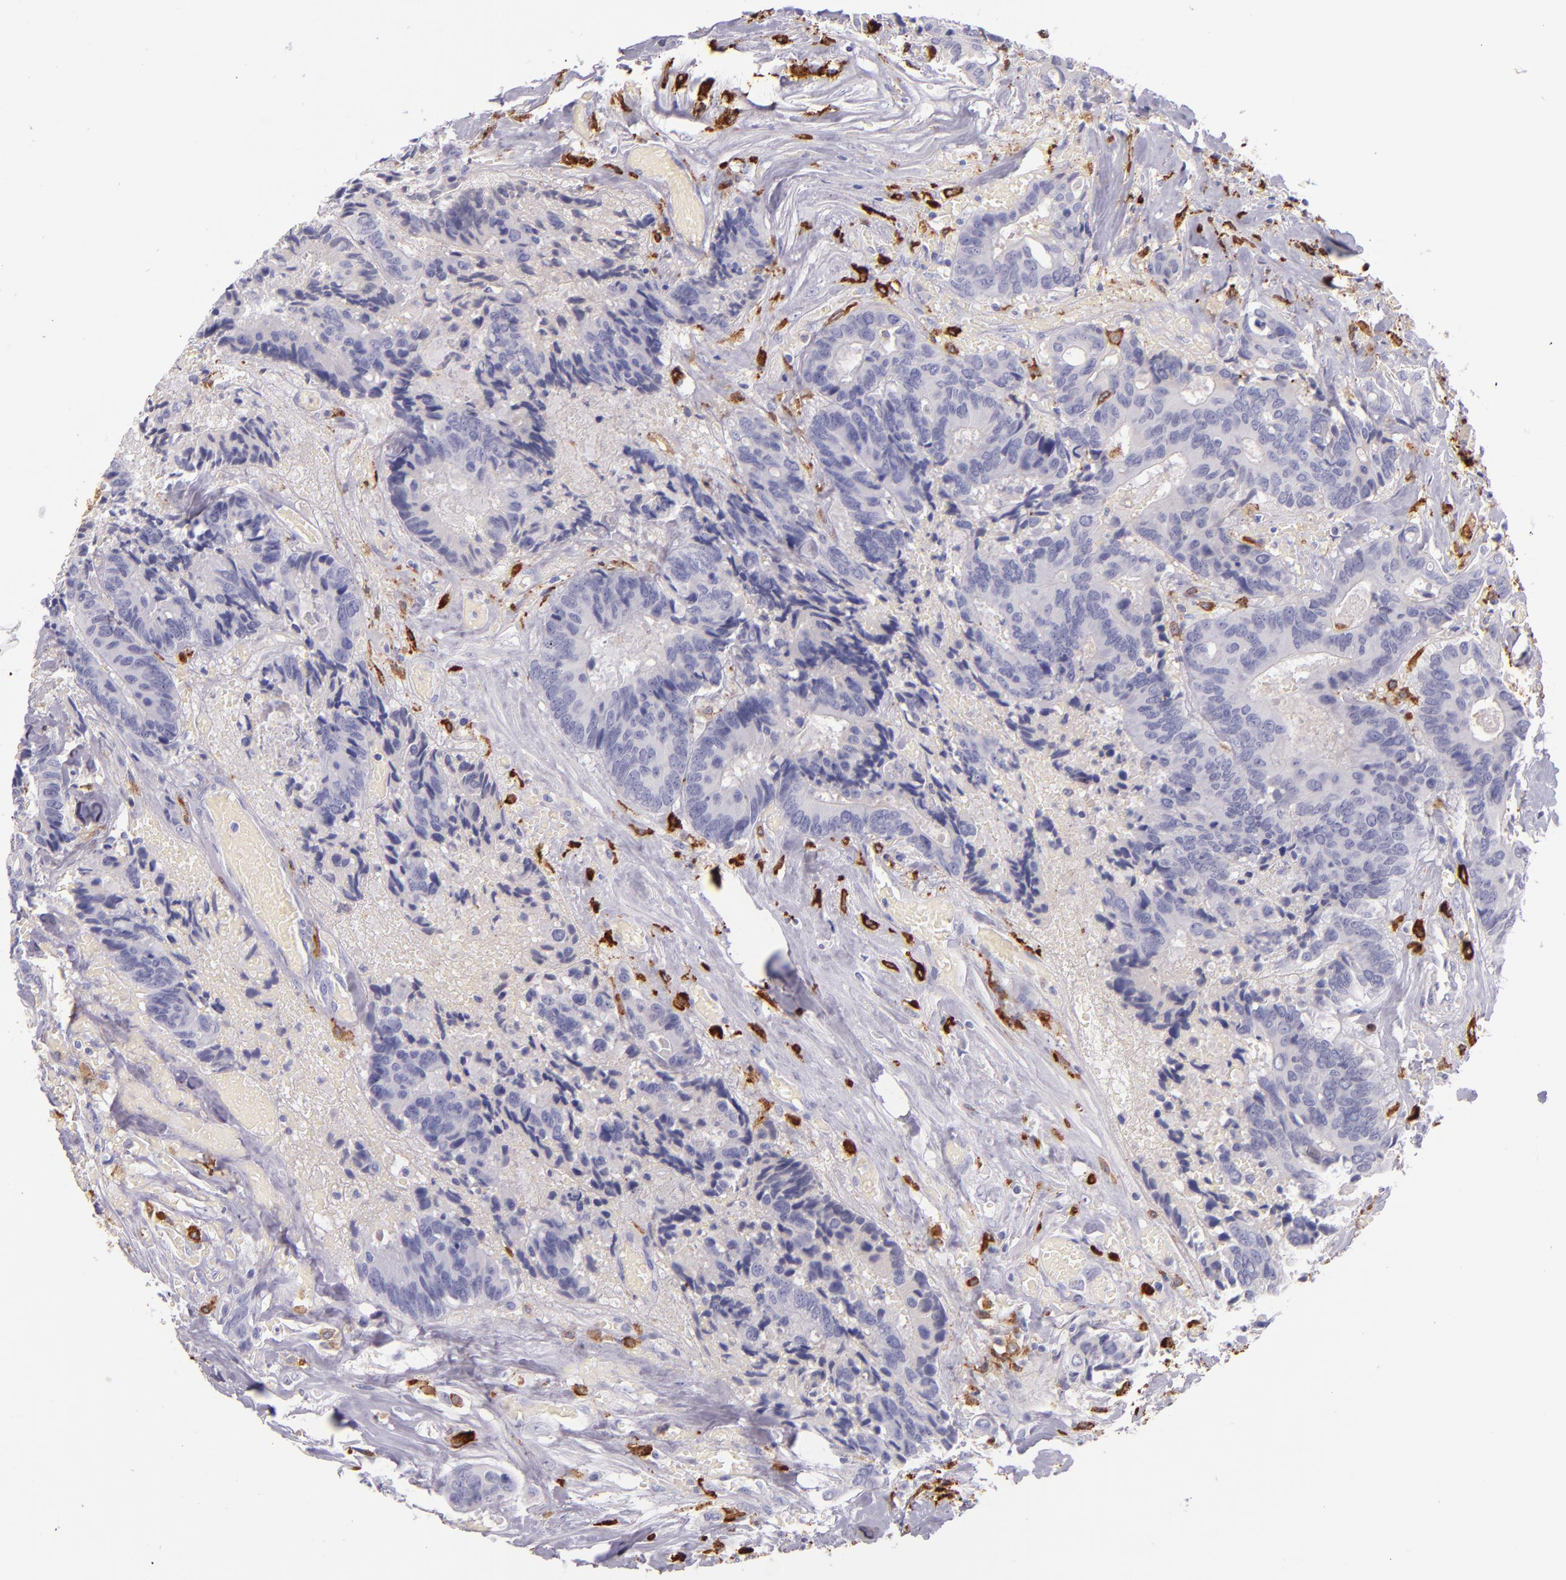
{"staining": {"intensity": "negative", "quantity": "none", "location": "none"}, "tissue": "colorectal cancer", "cell_type": "Tumor cells", "image_type": "cancer", "snomed": [{"axis": "morphology", "description": "Adenocarcinoma, NOS"}, {"axis": "topography", "description": "Rectum"}], "caption": "Immunohistochemistry (IHC) of human colorectal adenocarcinoma displays no staining in tumor cells.", "gene": "CD163", "patient": {"sex": "male", "age": 55}}